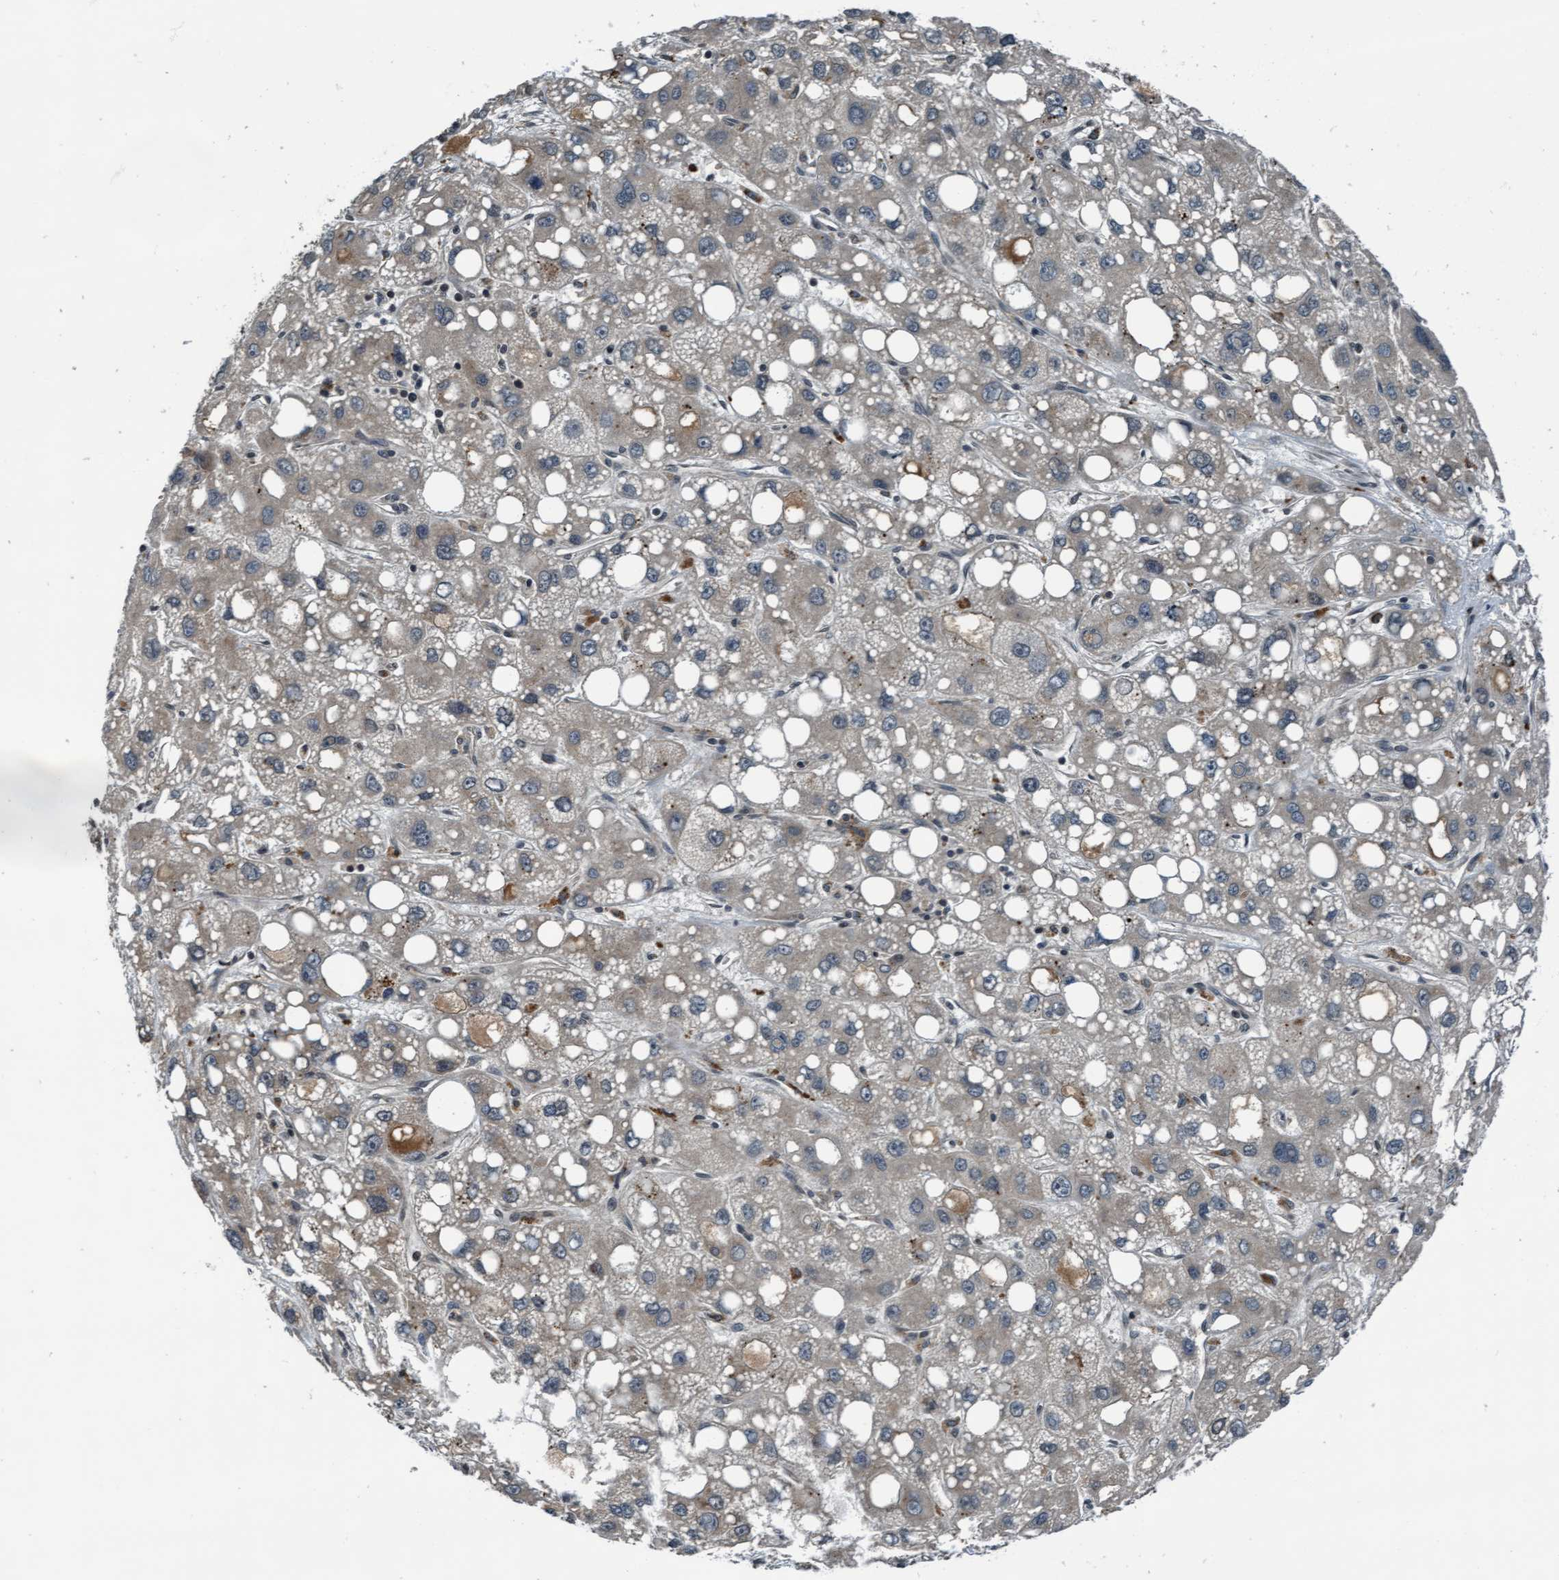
{"staining": {"intensity": "weak", "quantity": "25%-75%", "location": "cytoplasmic/membranous"}, "tissue": "liver cancer", "cell_type": "Tumor cells", "image_type": "cancer", "snomed": [{"axis": "morphology", "description": "Carcinoma, Hepatocellular, NOS"}, {"axis": "topography", "description": "Liver"}], "caption": "Immunohistochemical staining of hepatocellular carcinoma (liver) demonstrates low levels of weak cytoplasmic/membranous protein staining in about 25%-75% of tumor cells.", "gene": "WASF1", "patient": {"sex": "male", "age": 55}}